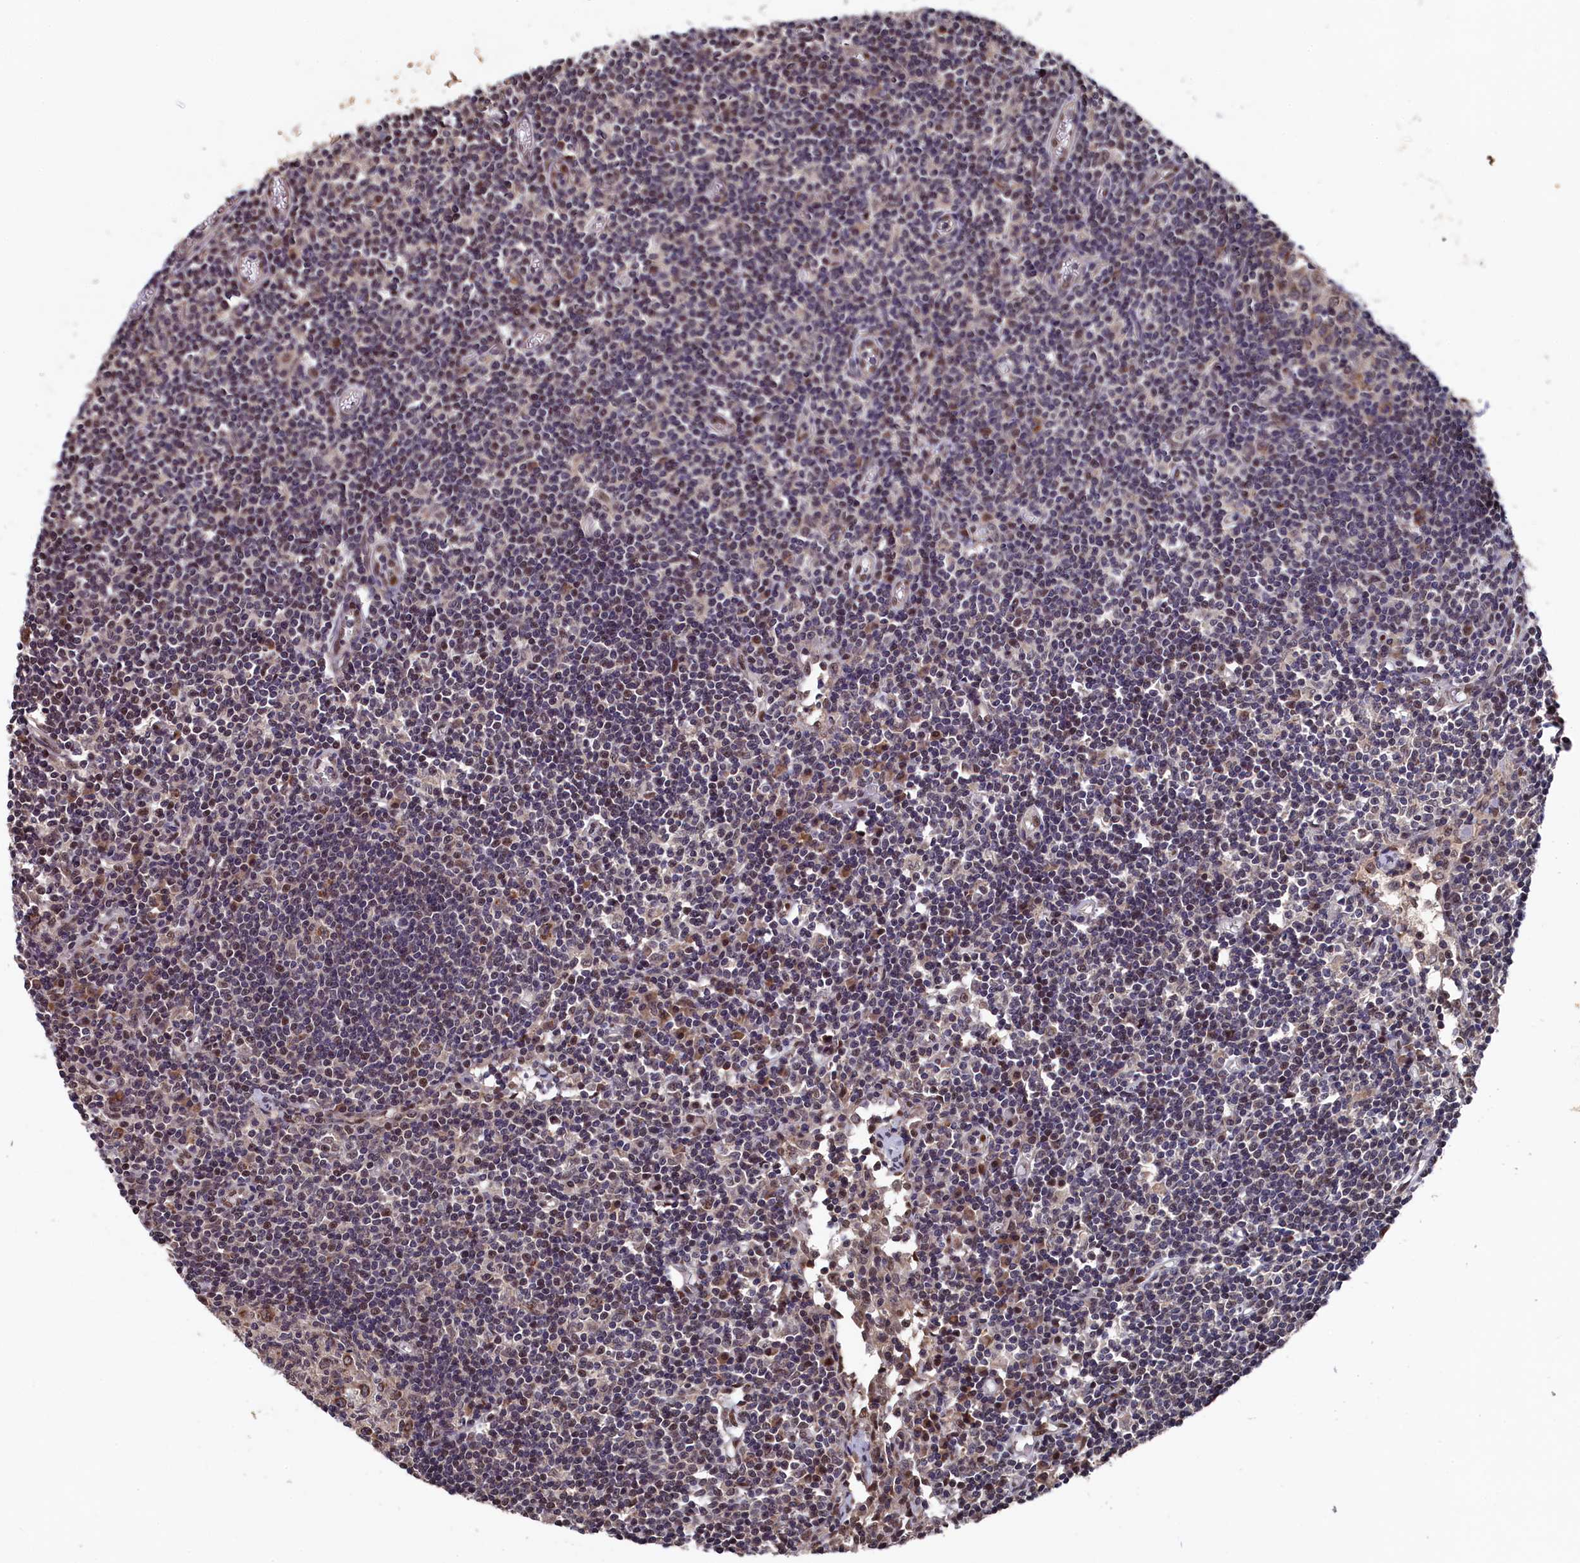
{"staining": {"intensity": "weak", "quantity": "25%-75%", "location": "cytoplasmic/membranous,nuclear"}, "tissue": "lymph node", "cell_type": "Germinal center cells", "image_type": "normal", "snomed": [{"axis": "morphology", "description": "Normal tissue, NOS"}, {"axis": "topography", "description": "Lymph node"}], "caption": "Brown immunohistochemical staining in normal human lymph node reveals weak cytoplasmic/membranous,nuclear positivity in approximately 25%-75% of germinal center cells. (brown staining indicates protein expression, while blue staining denotes nuclei).", "gene": "CLPX", "patient": {"sex": "female", "age": 55}}